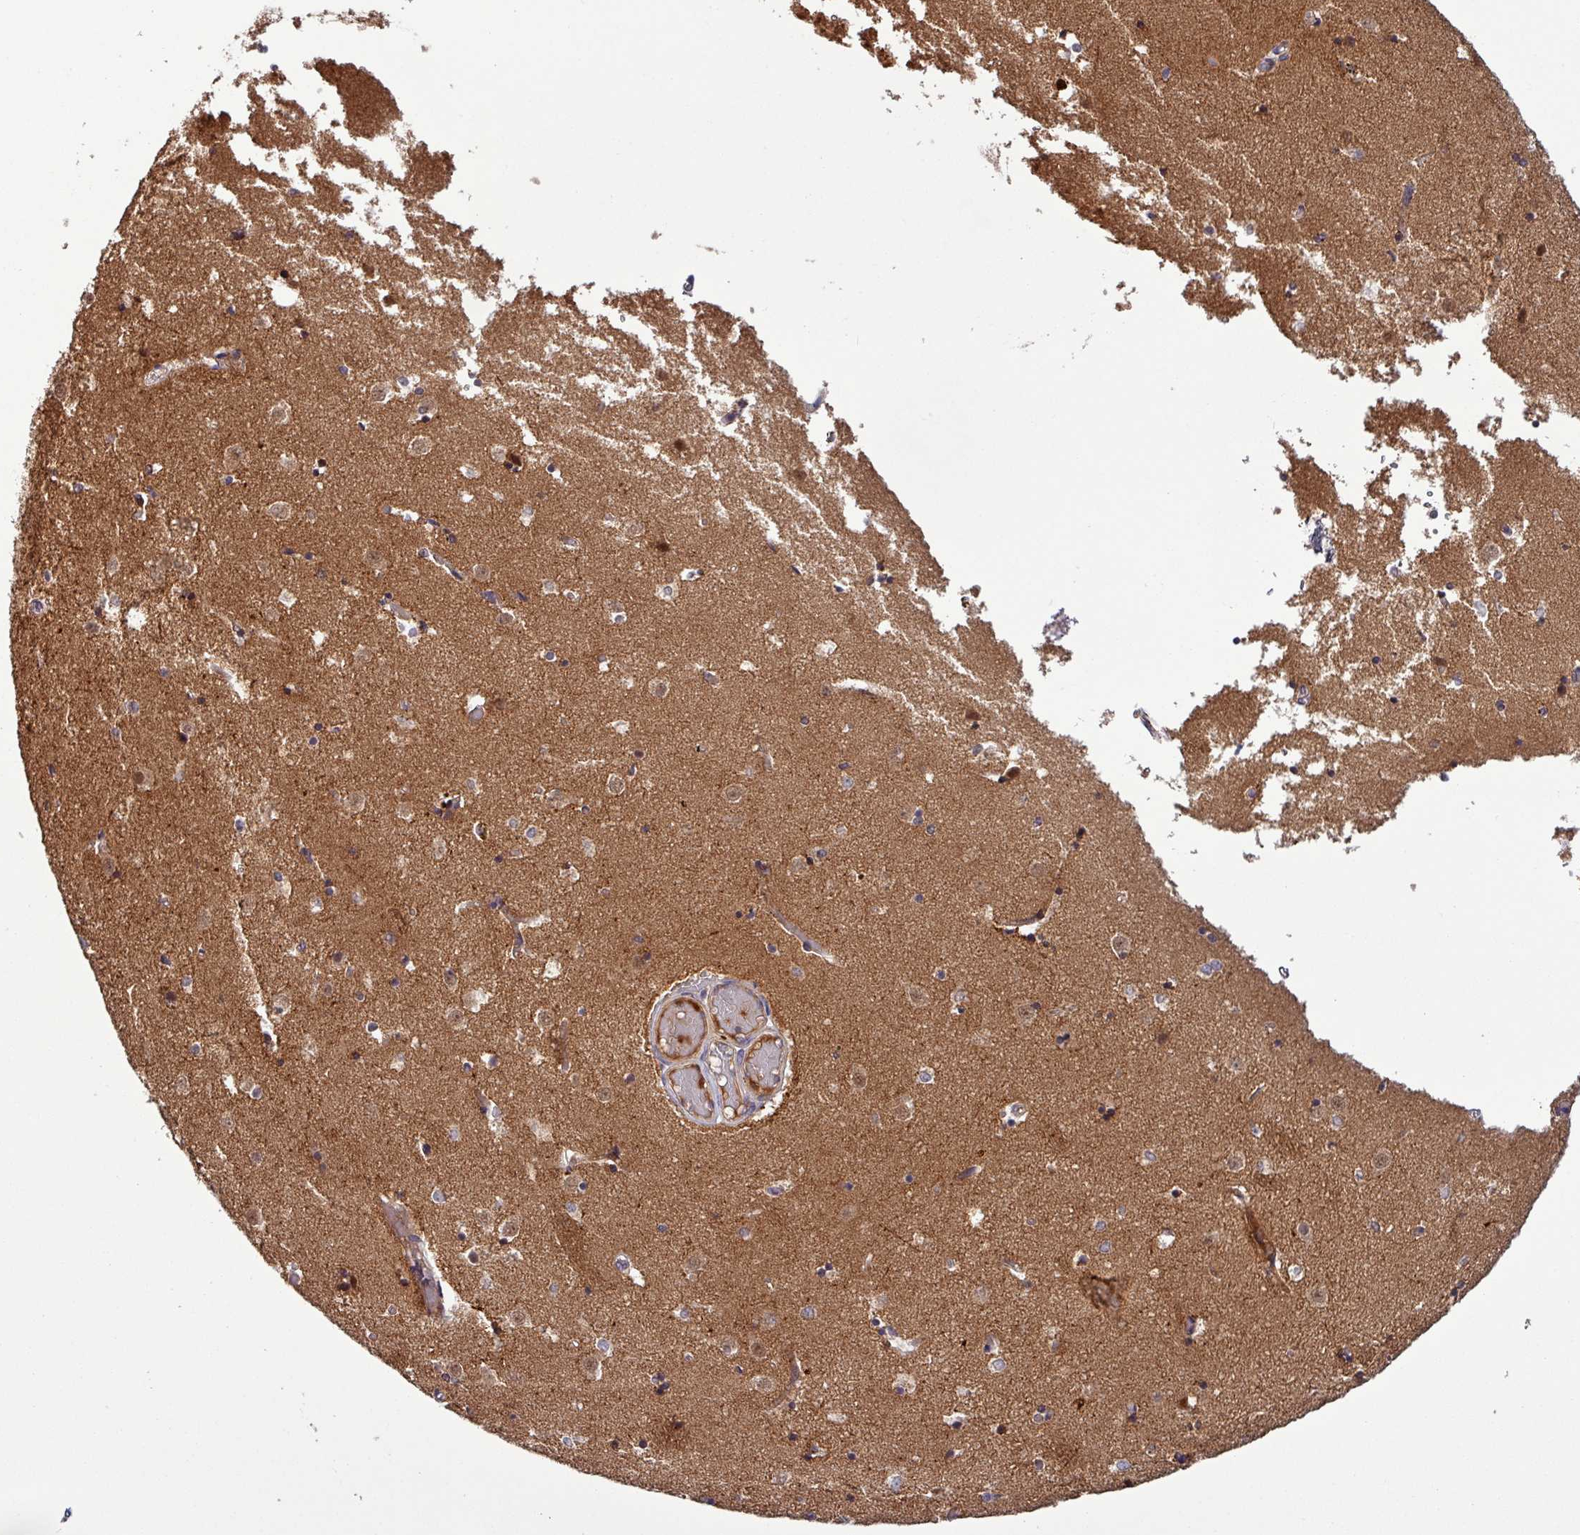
{"staining": {"intensity": "weak", "quantity": "25%-75%", "location": "cytoplasmic/membranous"}, "tissue": "caudate", "cell_type": "Glial cells", "image_type": "normal", "snomed": [{"axis": "morphology", "description": "Normal tissue, NOS"}, {"axis": "topography", "description": "Lateral ventricle wall"}], "caption": "Protein staining of normal caudate demonstrates weak cytoplasmic/membranous staining in about 25%-75% of glial cells.", "gene": "PUS1", "patient": {"sex": "female", "age": 52}}